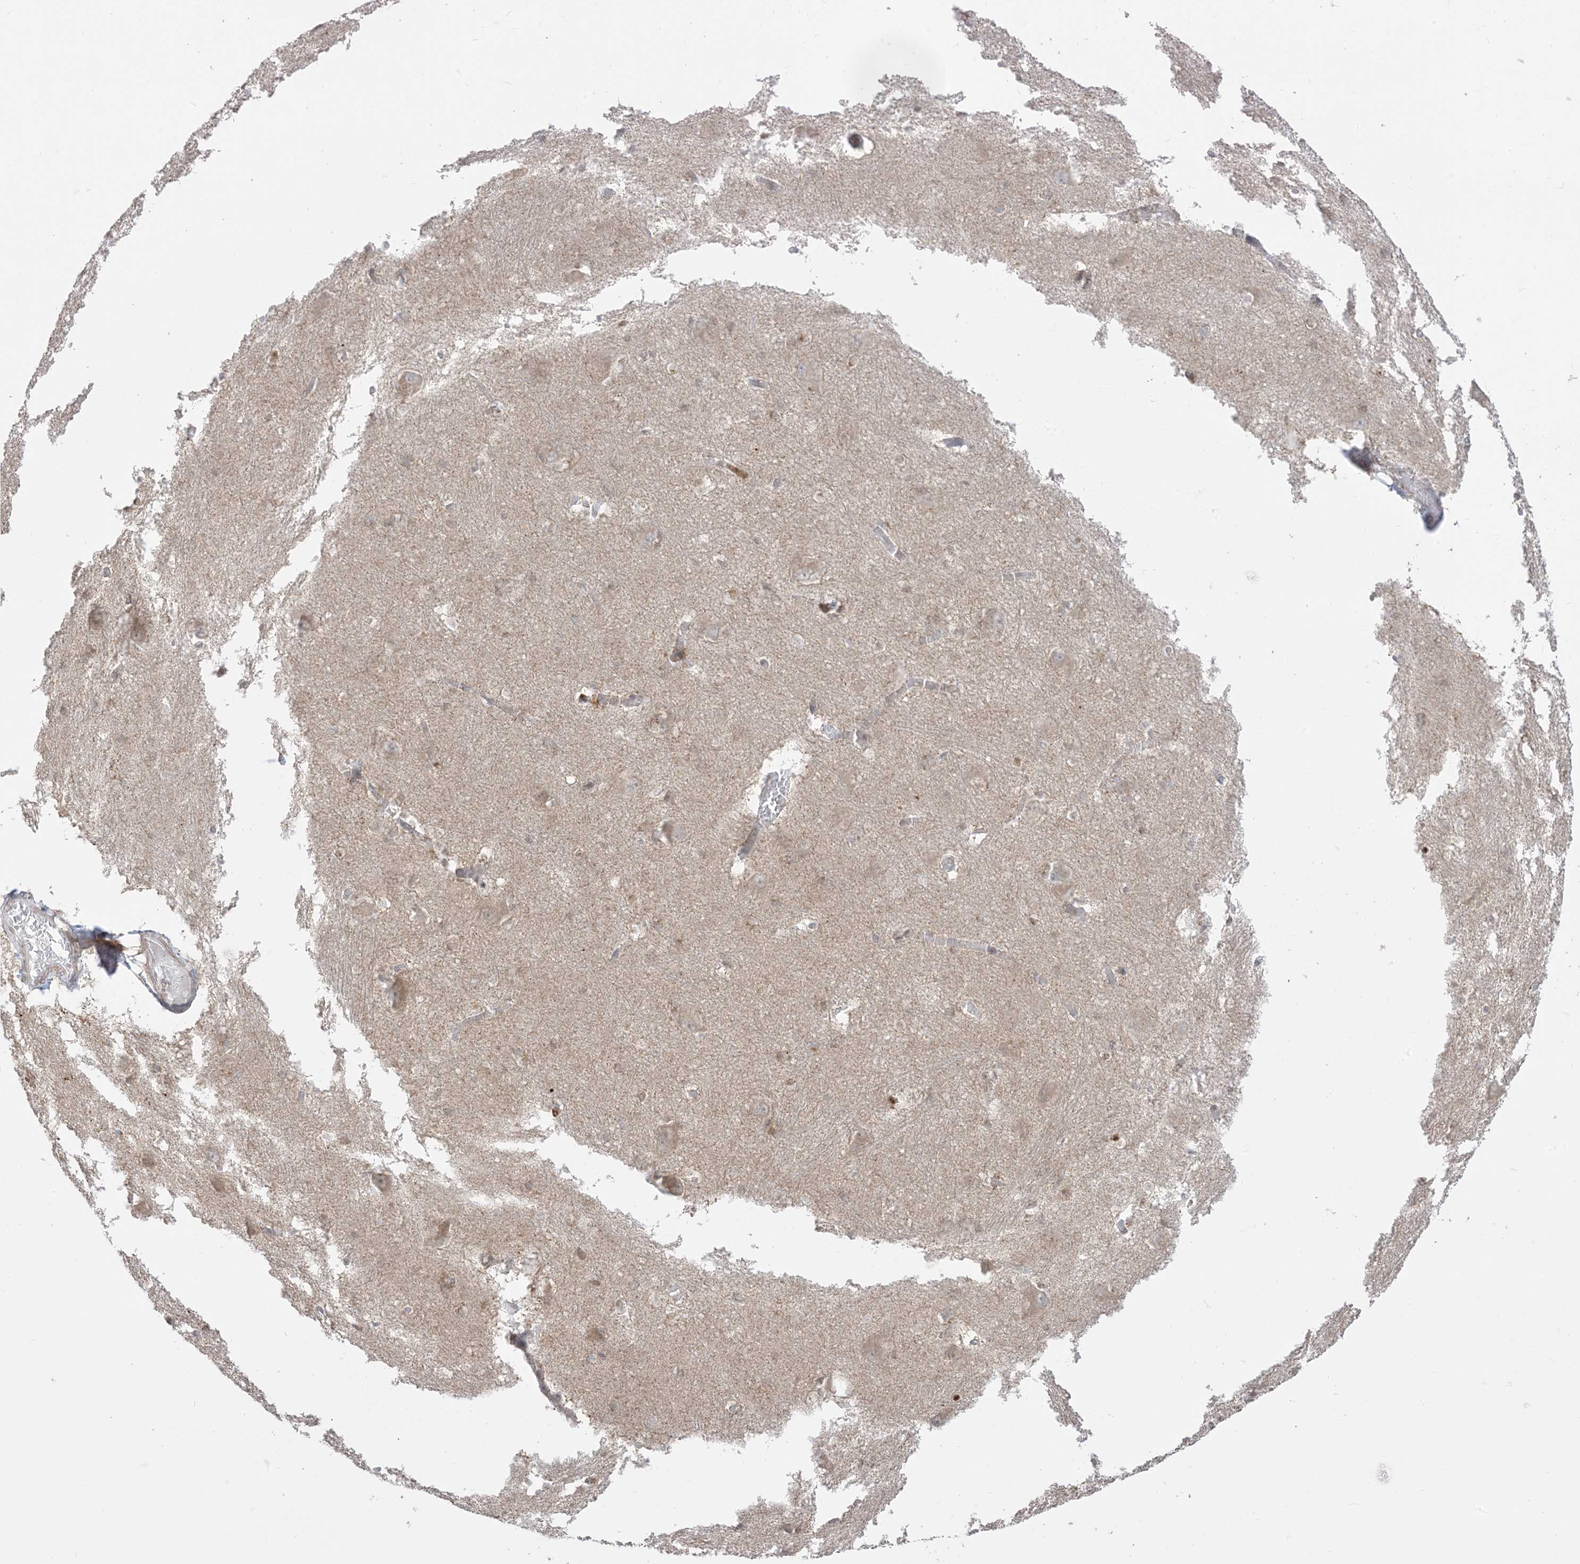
{"staining": {"intensity": "weak", "quantity": "25%-75%", "location": "cytoplasmic/membranous"}, "tissue": "caudate", "cell_type": "Glial cells", "image_type": "normal", "snomed": [{"axis": "morphology", "description": "Normal tissue, NOS"}, {"axis": "topography", "description": "Lateral ventricle wall"}], "caption": "Immunohistochemical staining of normal human caudate exhibits low levels of weak cytoplasmic/membranous positivity in approximately 25%-75% of glial cells.", "gene": "KANSL3", "patient": {"sex": "male", "age": 37}}